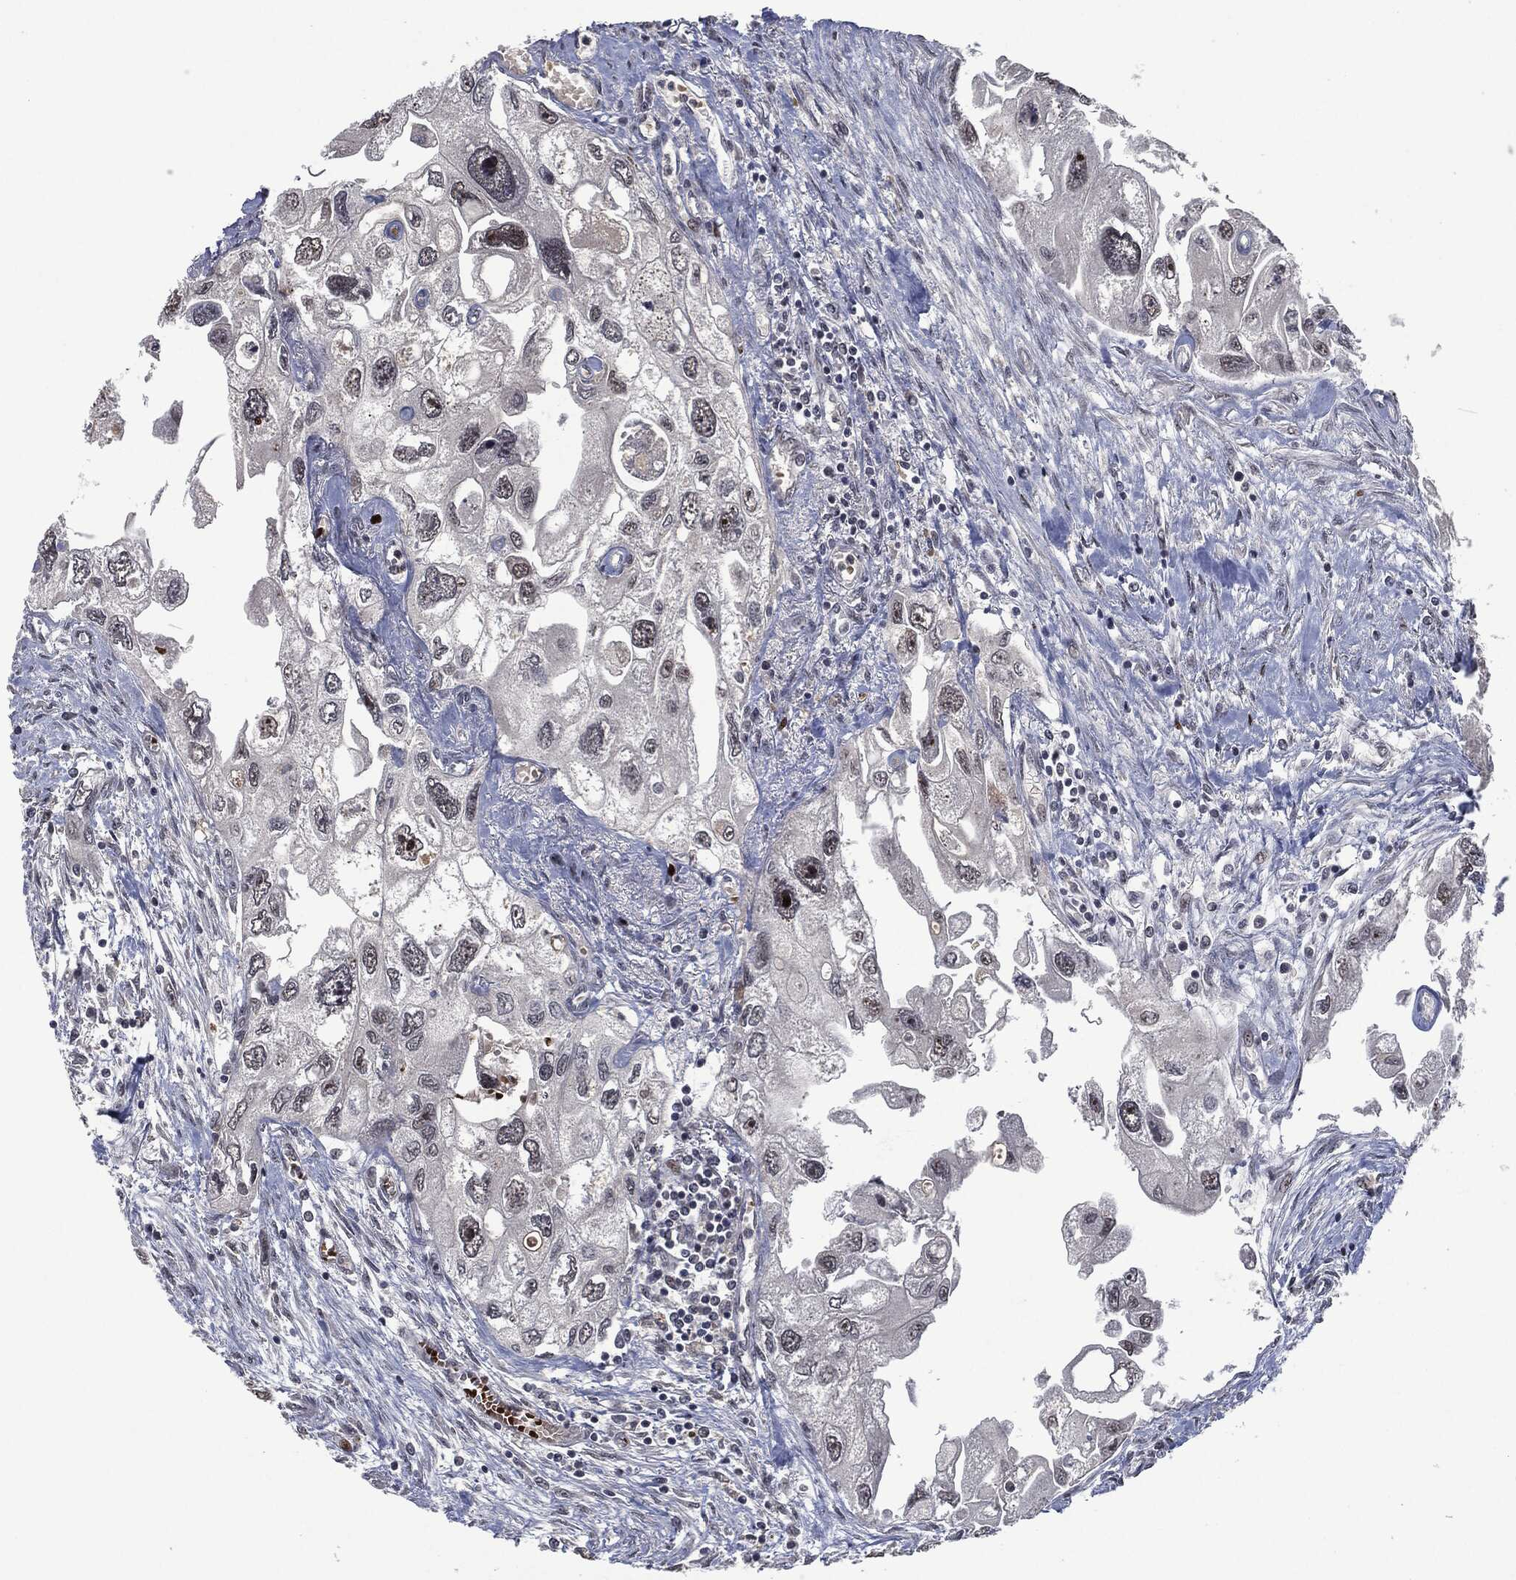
{"staining": {"intensity": "negative", "quantity": "none", "location": "none"}, "tissue": "urothelial cancer", "cell_type": "Tumor cells", "image_type": "cancer", "snomed": [{"axis": "morphology", "description": "Urothelial carcinoma, High grade"}, {"axis": "topography", "description": "Urinary bladder"}], "caption": "There is no significant positivity in tumor cells of urothelial cancer.", "gene": "EGFR", "patient": {"sex": "male", "age": 59}}